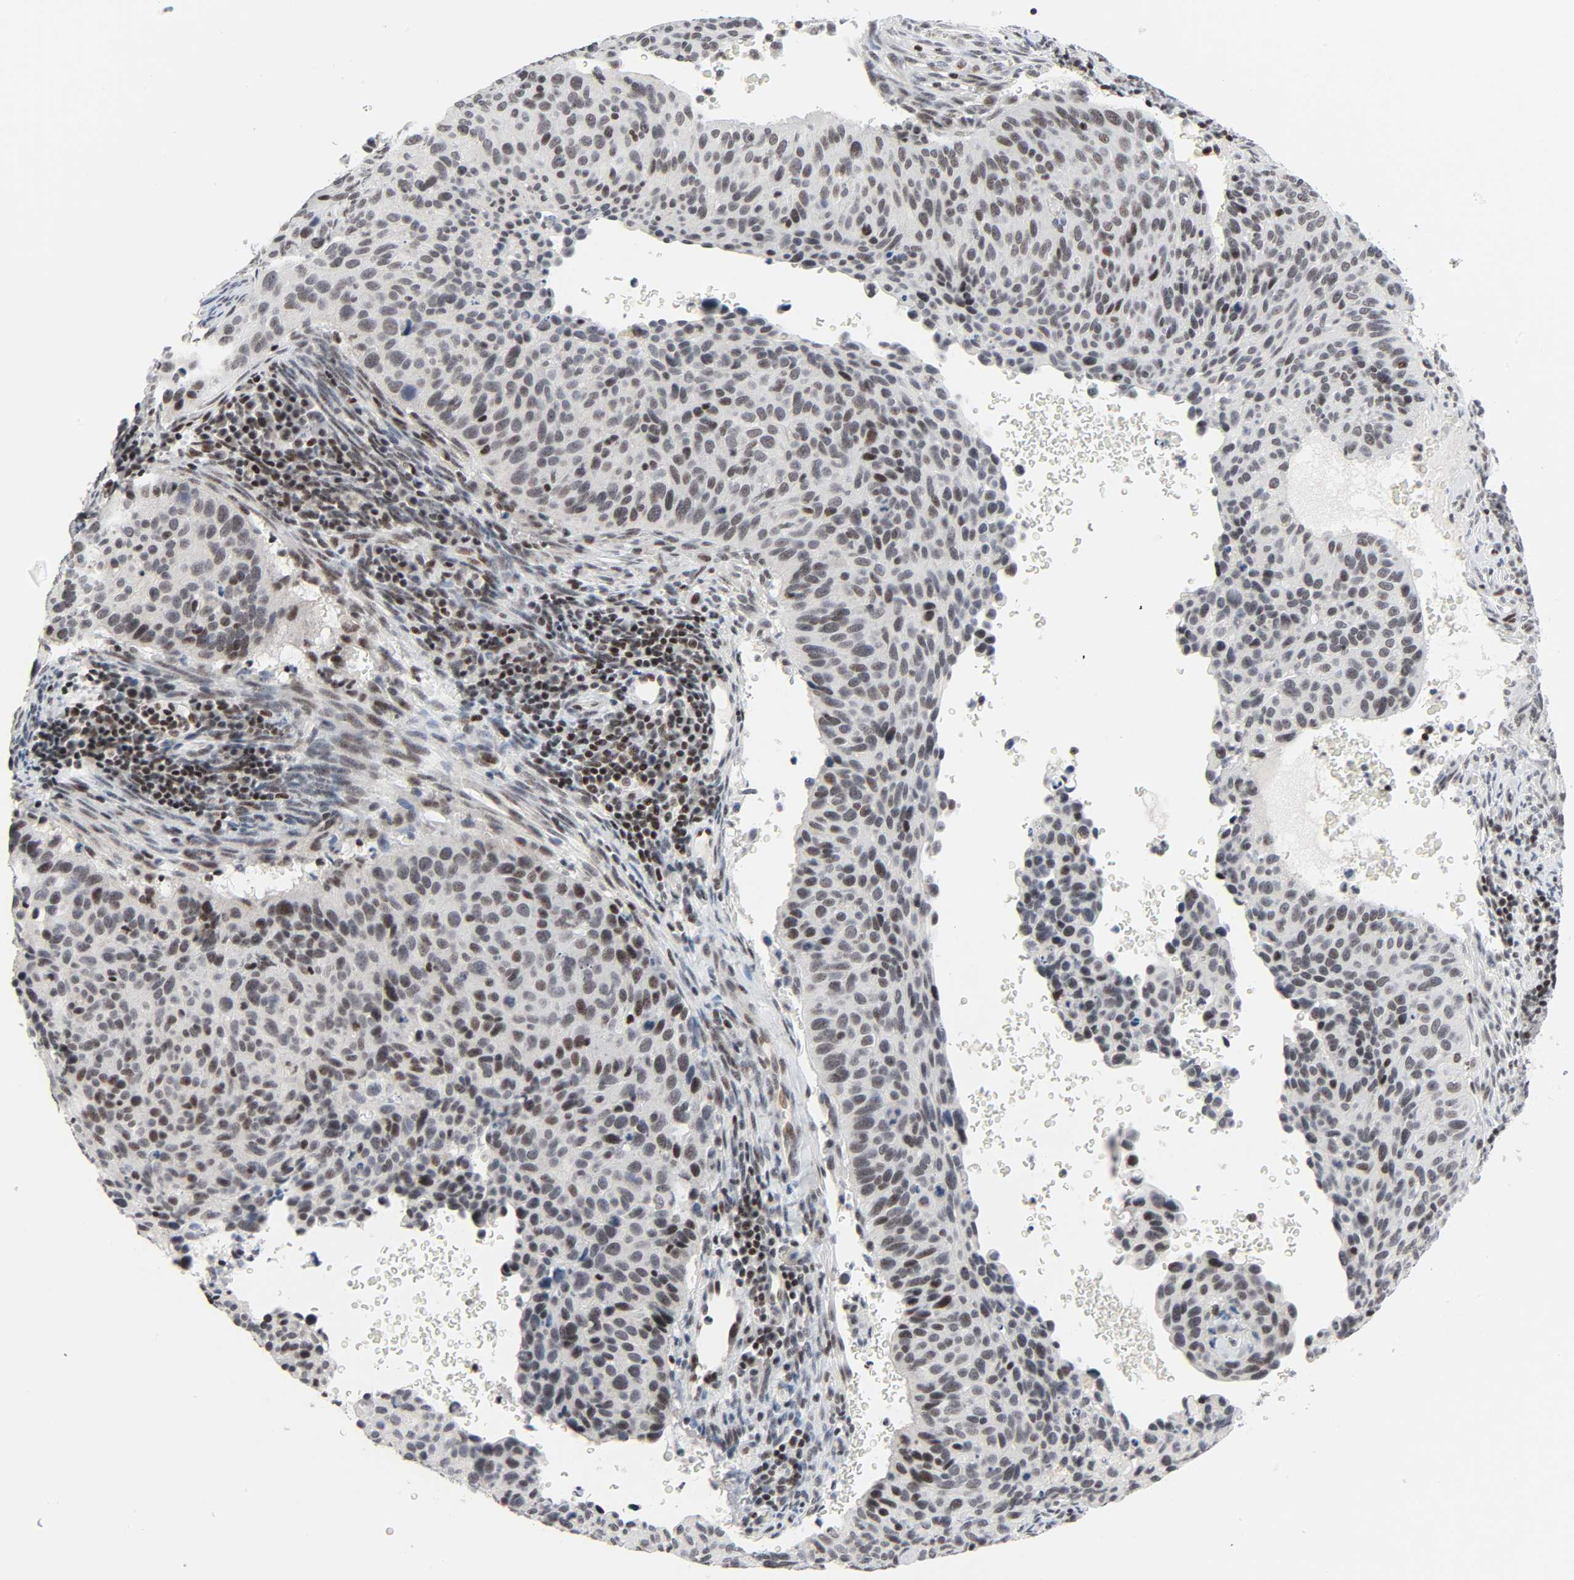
{"staining": {"intensity": "weak", "quantity": "25%-75%", "location": "nuclear"}, "tissue": "cervical cancer", "cell_type": "Tumor cells", "image_type": "cancer", "snomed": [{"axis": "morphology", "description": "Squamous cell carcinoma, NOS"}, {"axis": "topography", "description": "Cervix"}], "caption": "IHC micrograph of neoplastic tissue: human squamous cell carcinoma (cervical) stained using IHC reveals low levels of weak protein expression localized specifically in the nuclear of tumor cells, appearing as a nuclear brown color.", "gene": "GABPA", "patient": {"sex": "female", "age": 39}}